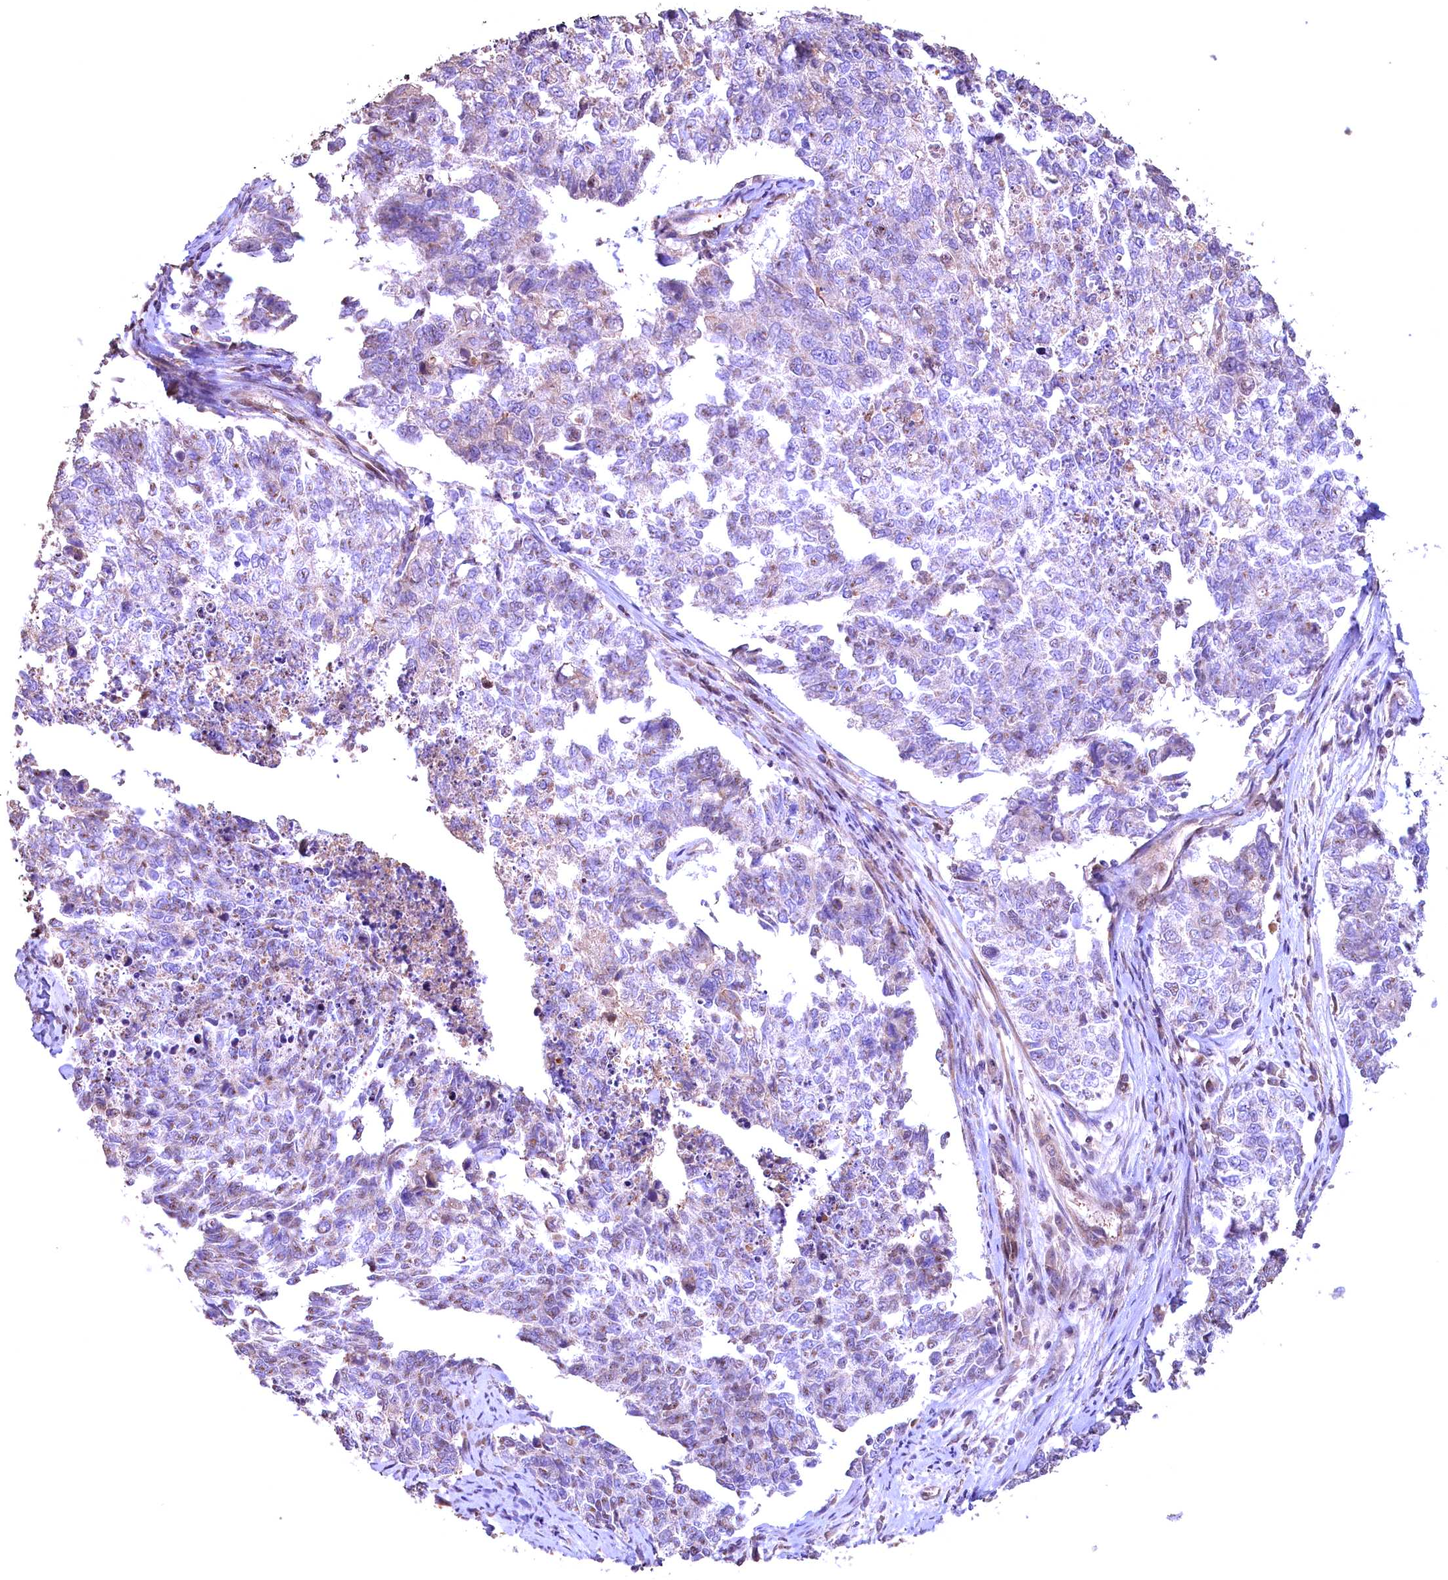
{"staining": {"intensity": "weak", "quantity": "<25%", "location": "nuclear"}, "tissue": "cervical cancer", "cell_type": "Tumor cells", "image_type": "cancer", "snomed": [{"axis": "morphology", "description": "Squamous cell carcinoma, NOS"}, {"axis": "topography", "description": "Cervix"}], "caption": "High magnification brightfield microscopy of cervical squamous cell carcinoma stained with DAB (3,3'-diaminobenzidine) (brown) and counterstained with hematoxylin (blue): tumor cells show no significant staining.", "gene": "FUZ", "patient": {"sex": "female", "age": 63}}